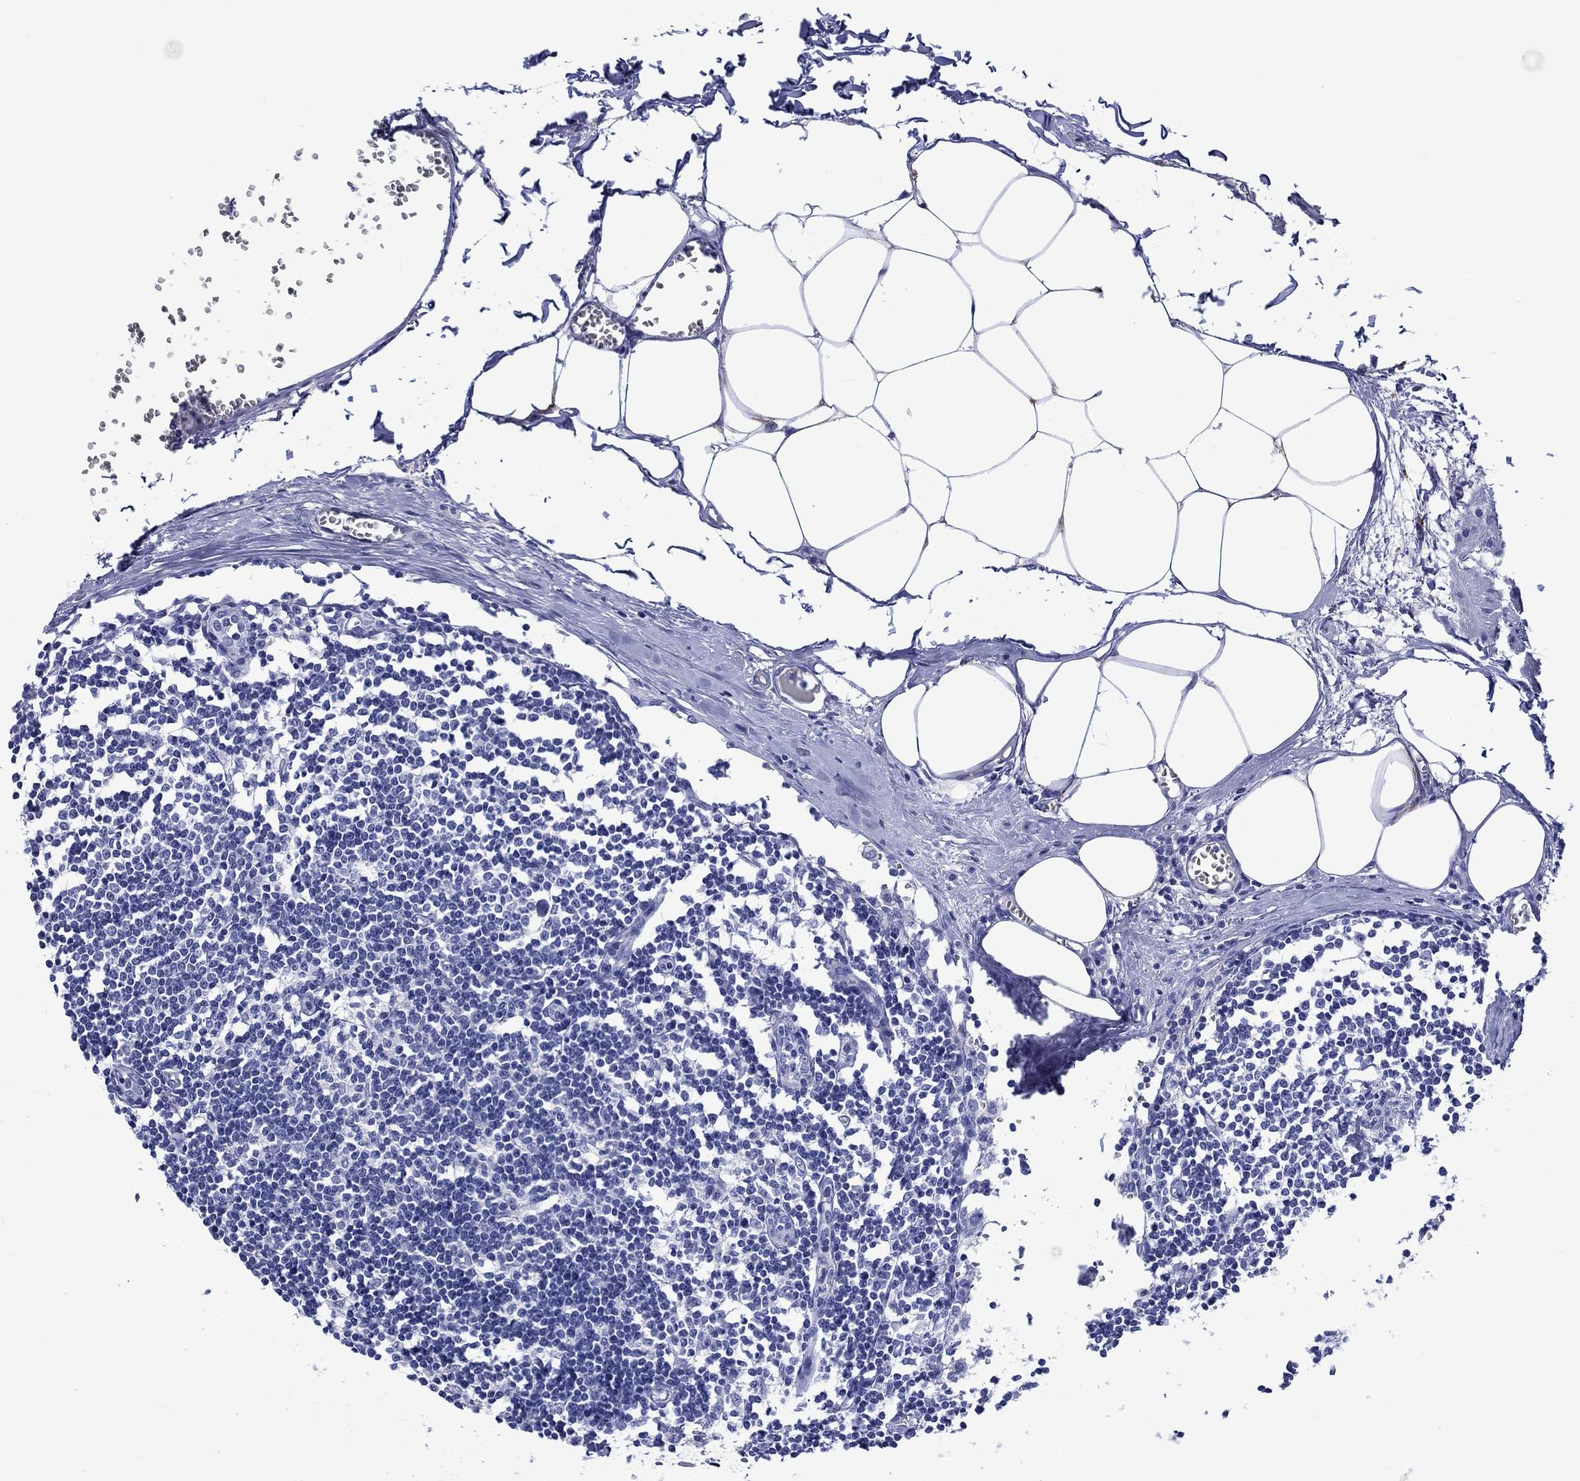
{"staining": {"intensity": "negative", "quantity": "none", "location": "none"}, "tissue": "lymph node", "cell_type": "Germinal center cells", "image_type": "normal", "snomed": [{"axis": "morphology", "description": "Normal tissue, NOS"}, {"axis": "topography", "description": "Lymph node"}], "caption": "This histopathology image is of unremarkable lymph node stained with IHC to label a protein in brown with the nuclei are counter-stained blue. There is no staining in germinal center cells.", "gene": "CACNG3", "patient": {"sex": "male", "age": 59}}